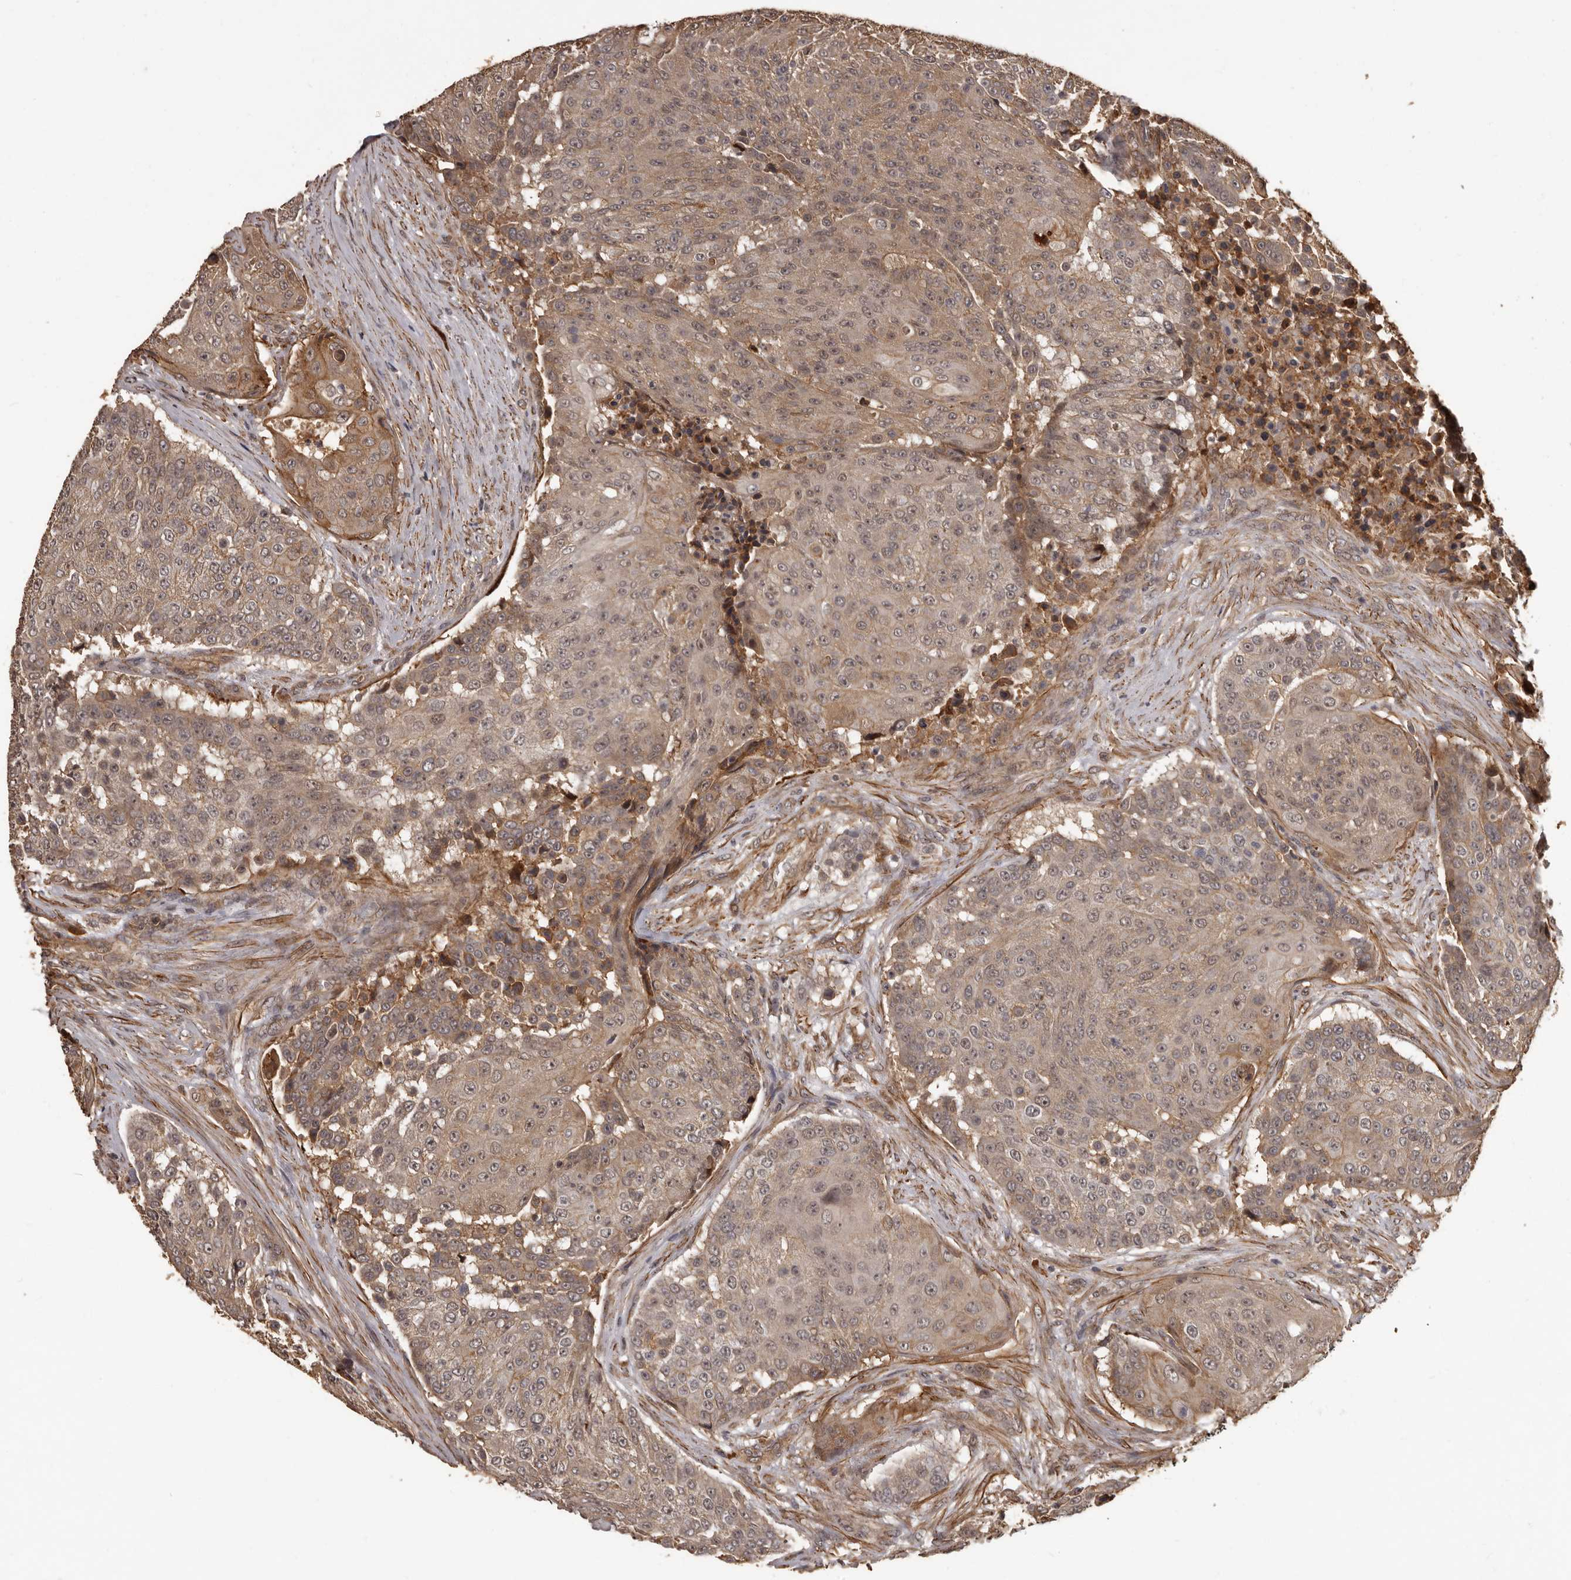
{"staining": {"intensity": "weak", "quantity": ">75%", "location": "cytoplasmic/membranous"}, "tissue": "urothelial cancer", "cell_type": "Tumor cells", "image_type": "cancer", "snomed": [{"axis": "morphology", "description": "Urothelial carcinoma, High grade"}, {"axis": "topography", "description": "Urinary bladder"}], "caption": "Immunohistochemistry (IHC) micrograph of high-grade urothelial carcinoma stained for a protein (brown), which displays low levels of weak cytoplasmic/membranous expression in approximately >75% of tumor cells.", "gene": "SLITRK6", "patient": {"sex": "female", "age": 63}}